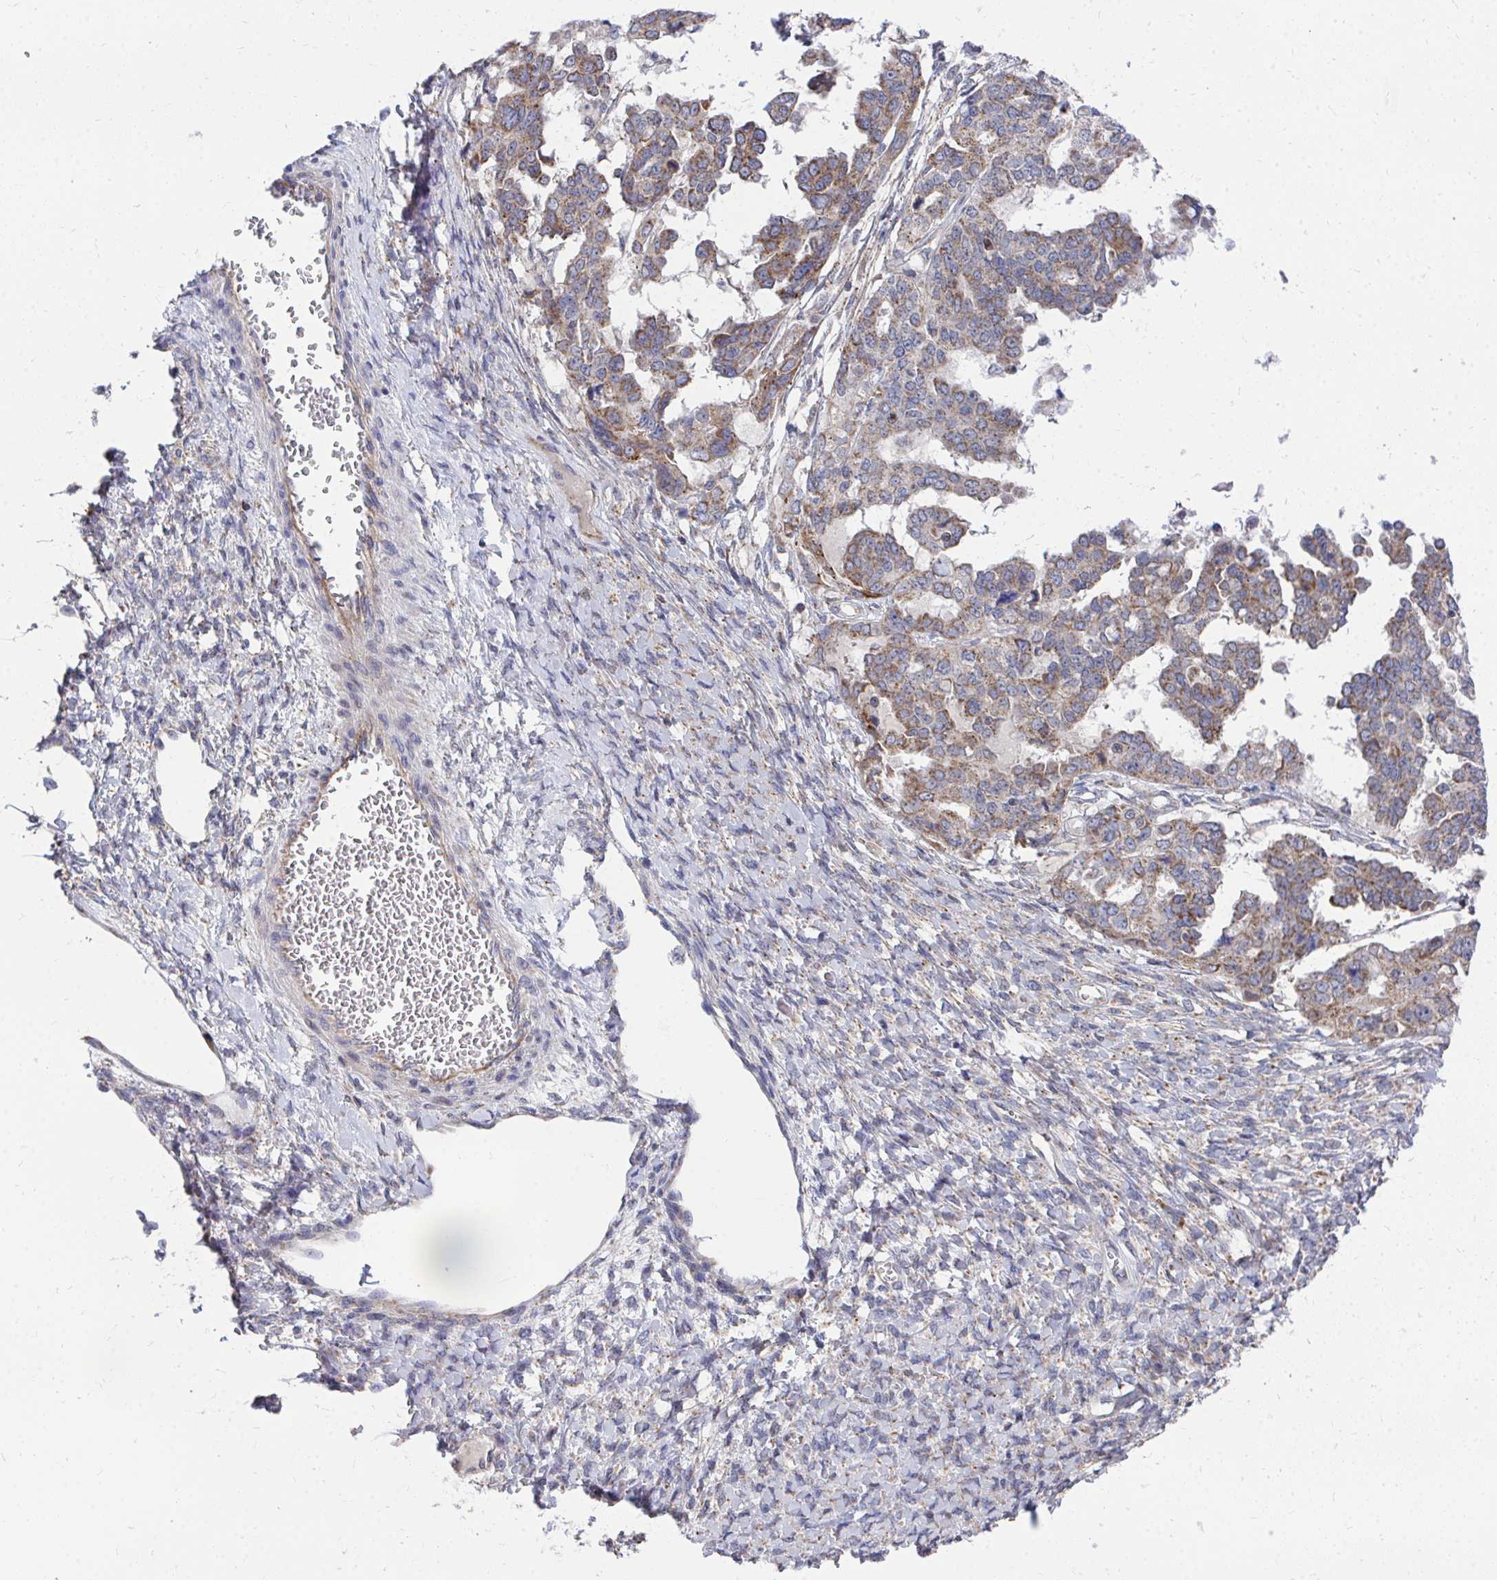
{"staining": {"intensity": "moderate", "quantity": "25%-75%", "location": "cytoplasmic/membranous"}, "tissue": "ovarian cancer", "cell_type": "Tumor cells", "image_type": "cancer", "snomed": [{"axis": "morphology", "description": "Cystadenocarcinoma, serous, NOS"}, {"axis": "topography", "description": "Ovary"}], "caption": "Immunohistochemistry (DAB (3,3'-diaminobenzidine)) staining of human serous cystadenocarcinoma (ovarian) reveals moderate cytoplasmic/membranous protein staining in about 25%-75% of tumor cells. The protein is shown in brown color, while the nuclei are stained blue.", "gene": "PEX3", "patient": {"sex": "female", "age": 53}}